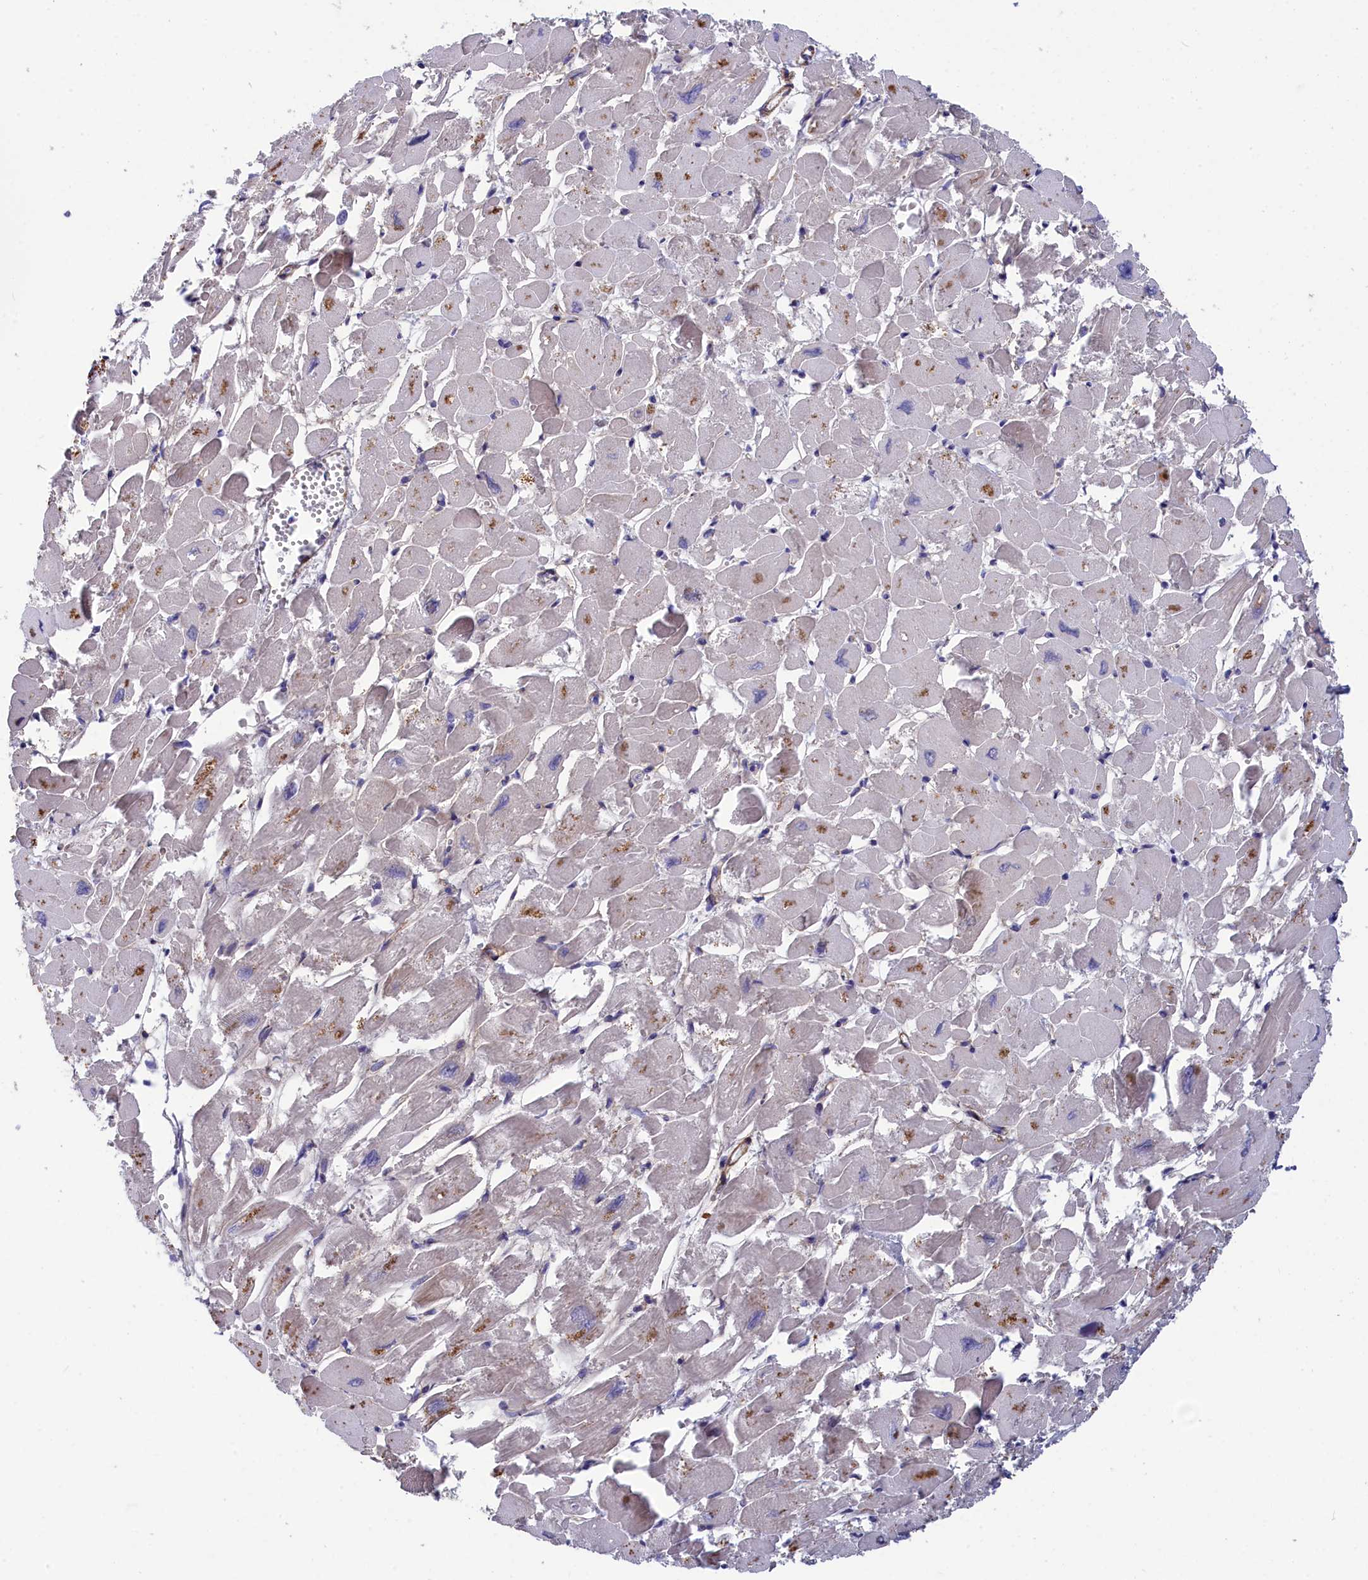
{"staining": {"intensity": "moderate", "quantity": "<25%", "location": "cytoplasmic/membranous"}, "tissue": "heart muscle", "cell_type": "Cardiomyocytes", "image_type": "normal", "snomed": [{"axis": "morphology", "description": "Normal tissue, NOS"}, {"axis": "topography", "description": "Heart"}], "caption": "Moderate cytoplasmic/membranous positivity for a protein is identified in about <25% of cardiomyocytes of benign heart muscle using immunohistochemistry.", "gene": "TUBGCP4", "patient": {"sex": "male", "age": 54}}